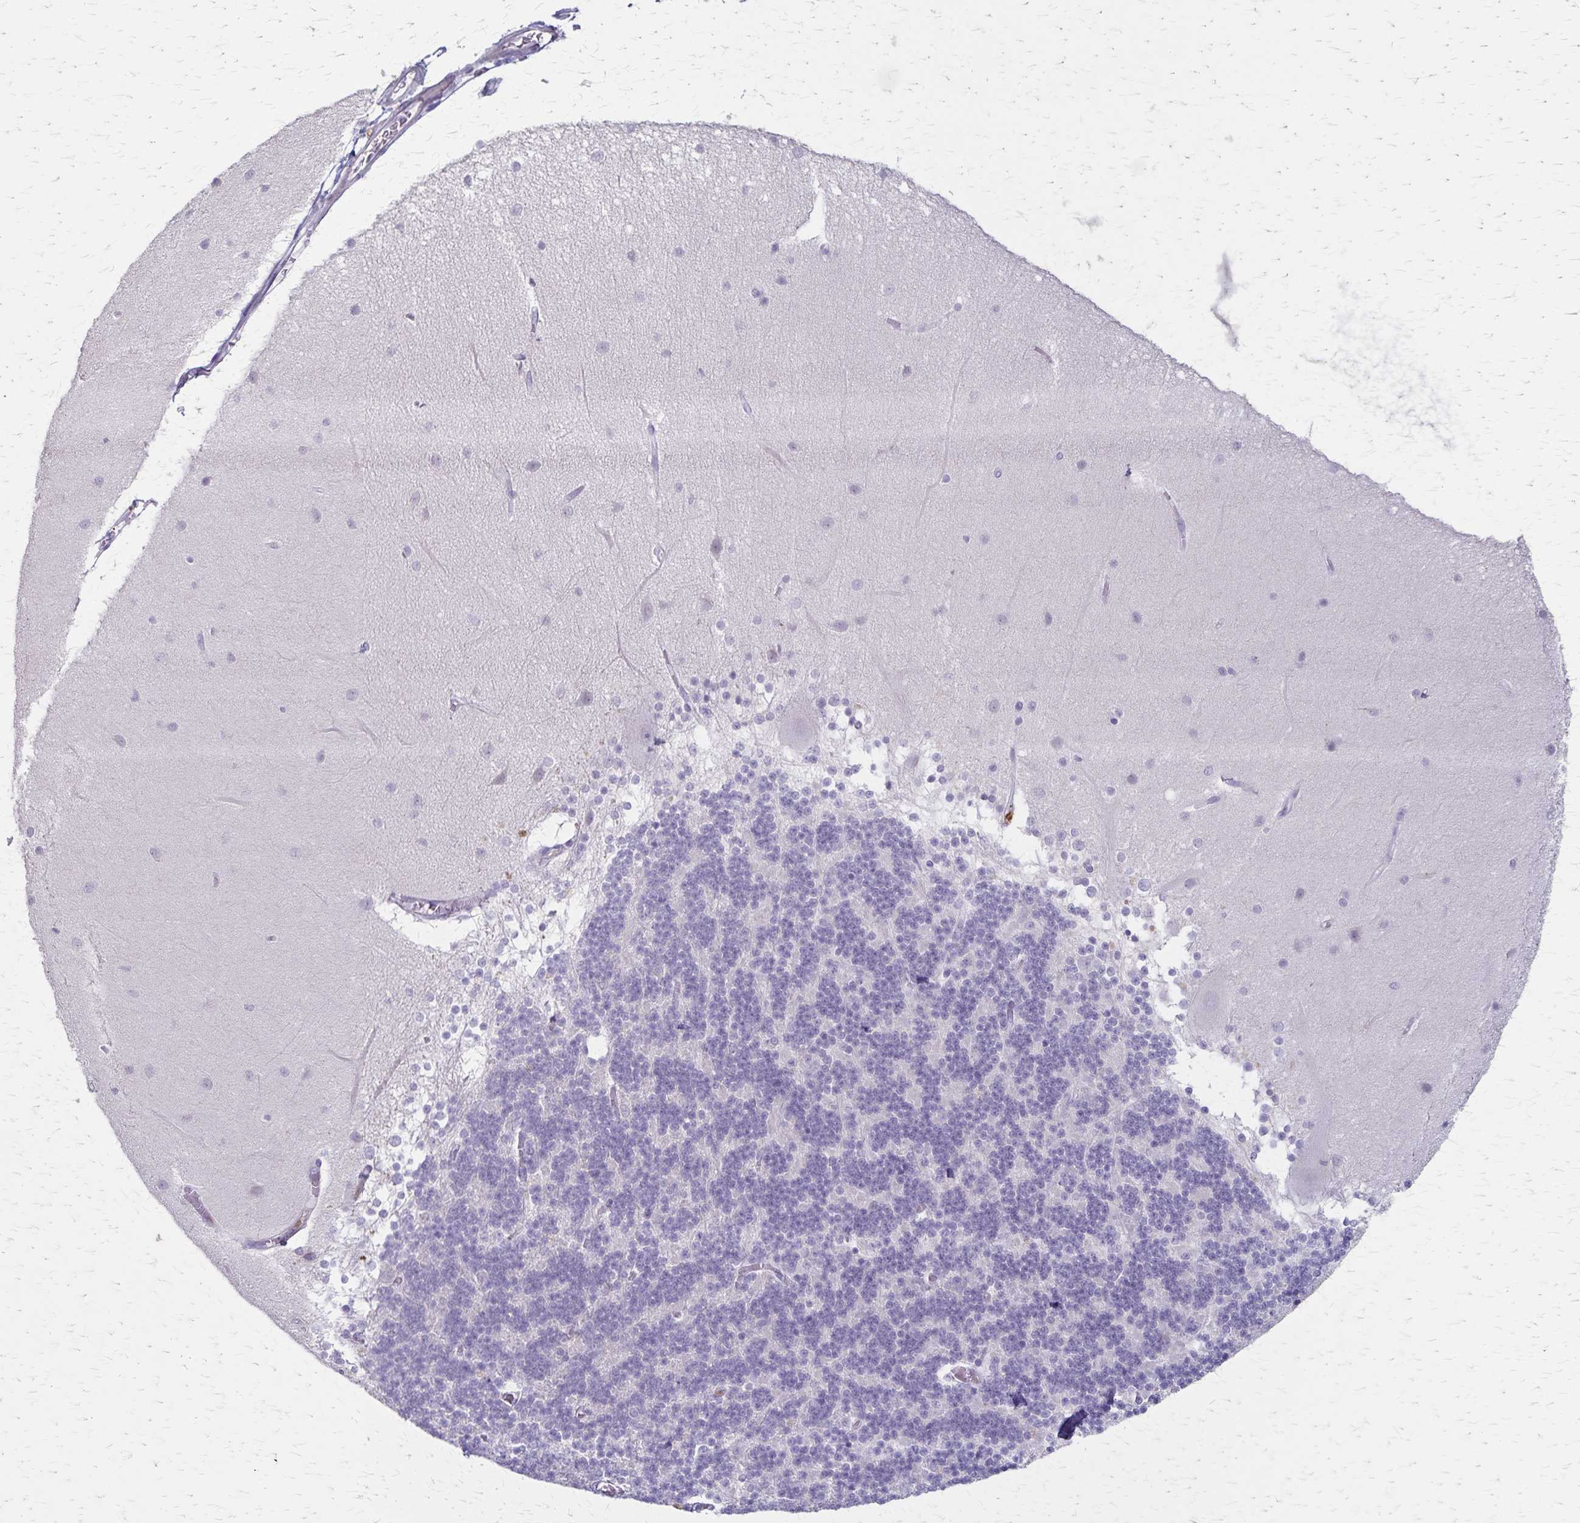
{"staining": {"intensity": "negative", "quantity": "none", "location": "none"}, "tissue": "cerebellum", "cell_type": "Cells in granular layer", "image_type": "normal", "snomed": [{"axis": "morphology", "description": "Normal tissue, NOS"}, {"axis": "topography", "description": "Cerebellum"}], "caption": "High power microscopy micrograph of an immunohistochemistry (IHC) histopathology image of normal cerebellum, revealing no significant positivity in cells in granular layer. Brightfield microscopy of immunohistochemistry (IHC) stained with DAB (3,3'-diaminobenzidine) (brown) and hematoxylin (blue), captured at high magnification.", "gene": "RASL10B", "patient": {"sex": "female", "age": 54}}